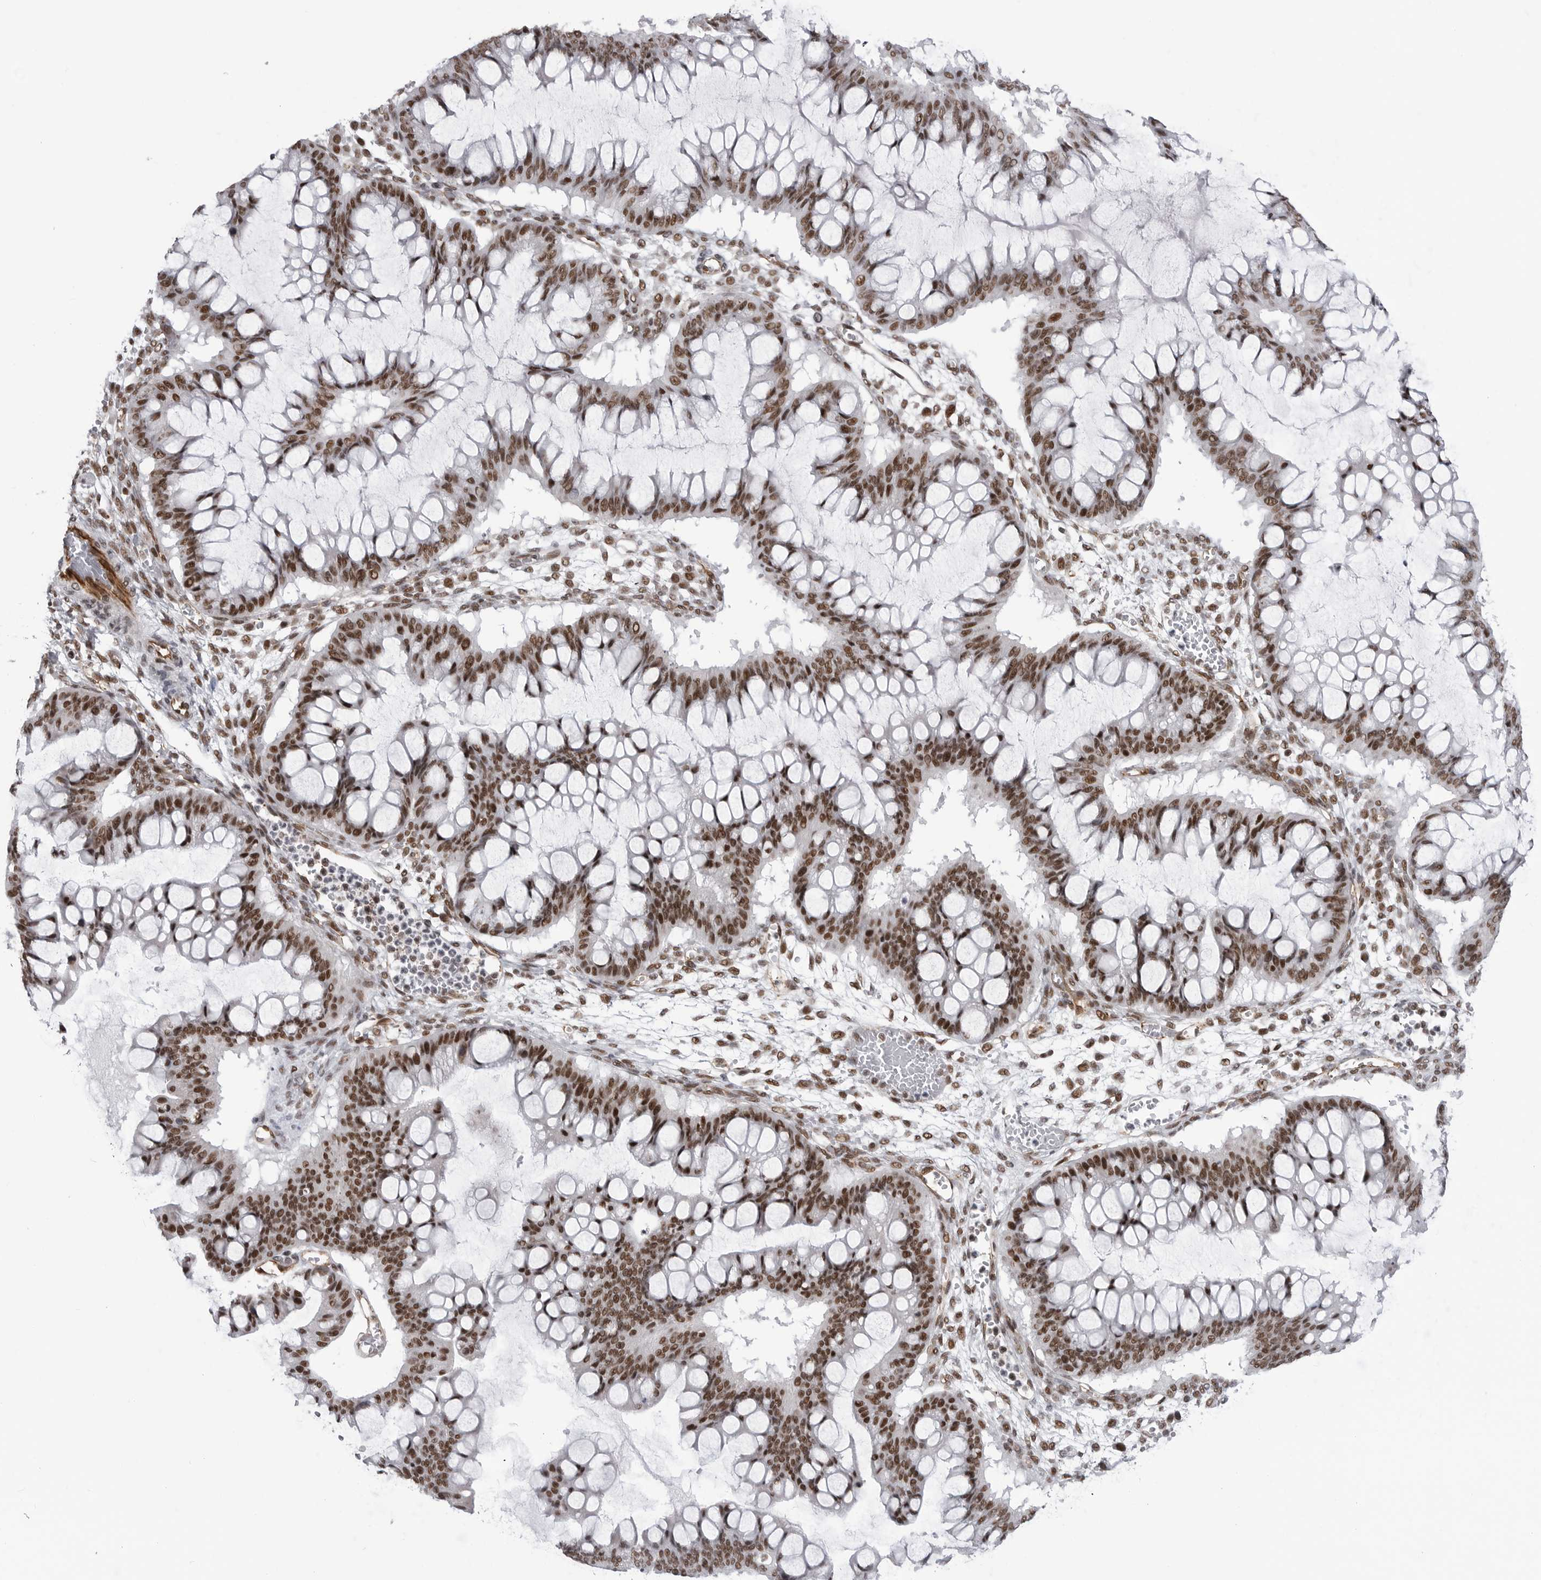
{"staining": {"intensity": "strong", "quantity": ">75%", "location": "nuclear"}, "tissue": "ovarian cancer", "cell_type": "Tumor cells", "image_type": "cancer", "snomed": [{"axis": "morphology", "description": "Cystadenocarcinoma, mucinous, NOS"}, {"axis": "topography", "description": "Ovary"}], "caption": "There is high levels of strong nuclear staining in tumor cells of ovarian cancer (mucinous cystadenocarcinoma), as demonstrated by immunohistochemical staining (brown color).", "gene": "RNF26", "patient": {"sex": "female", "age": 73}}